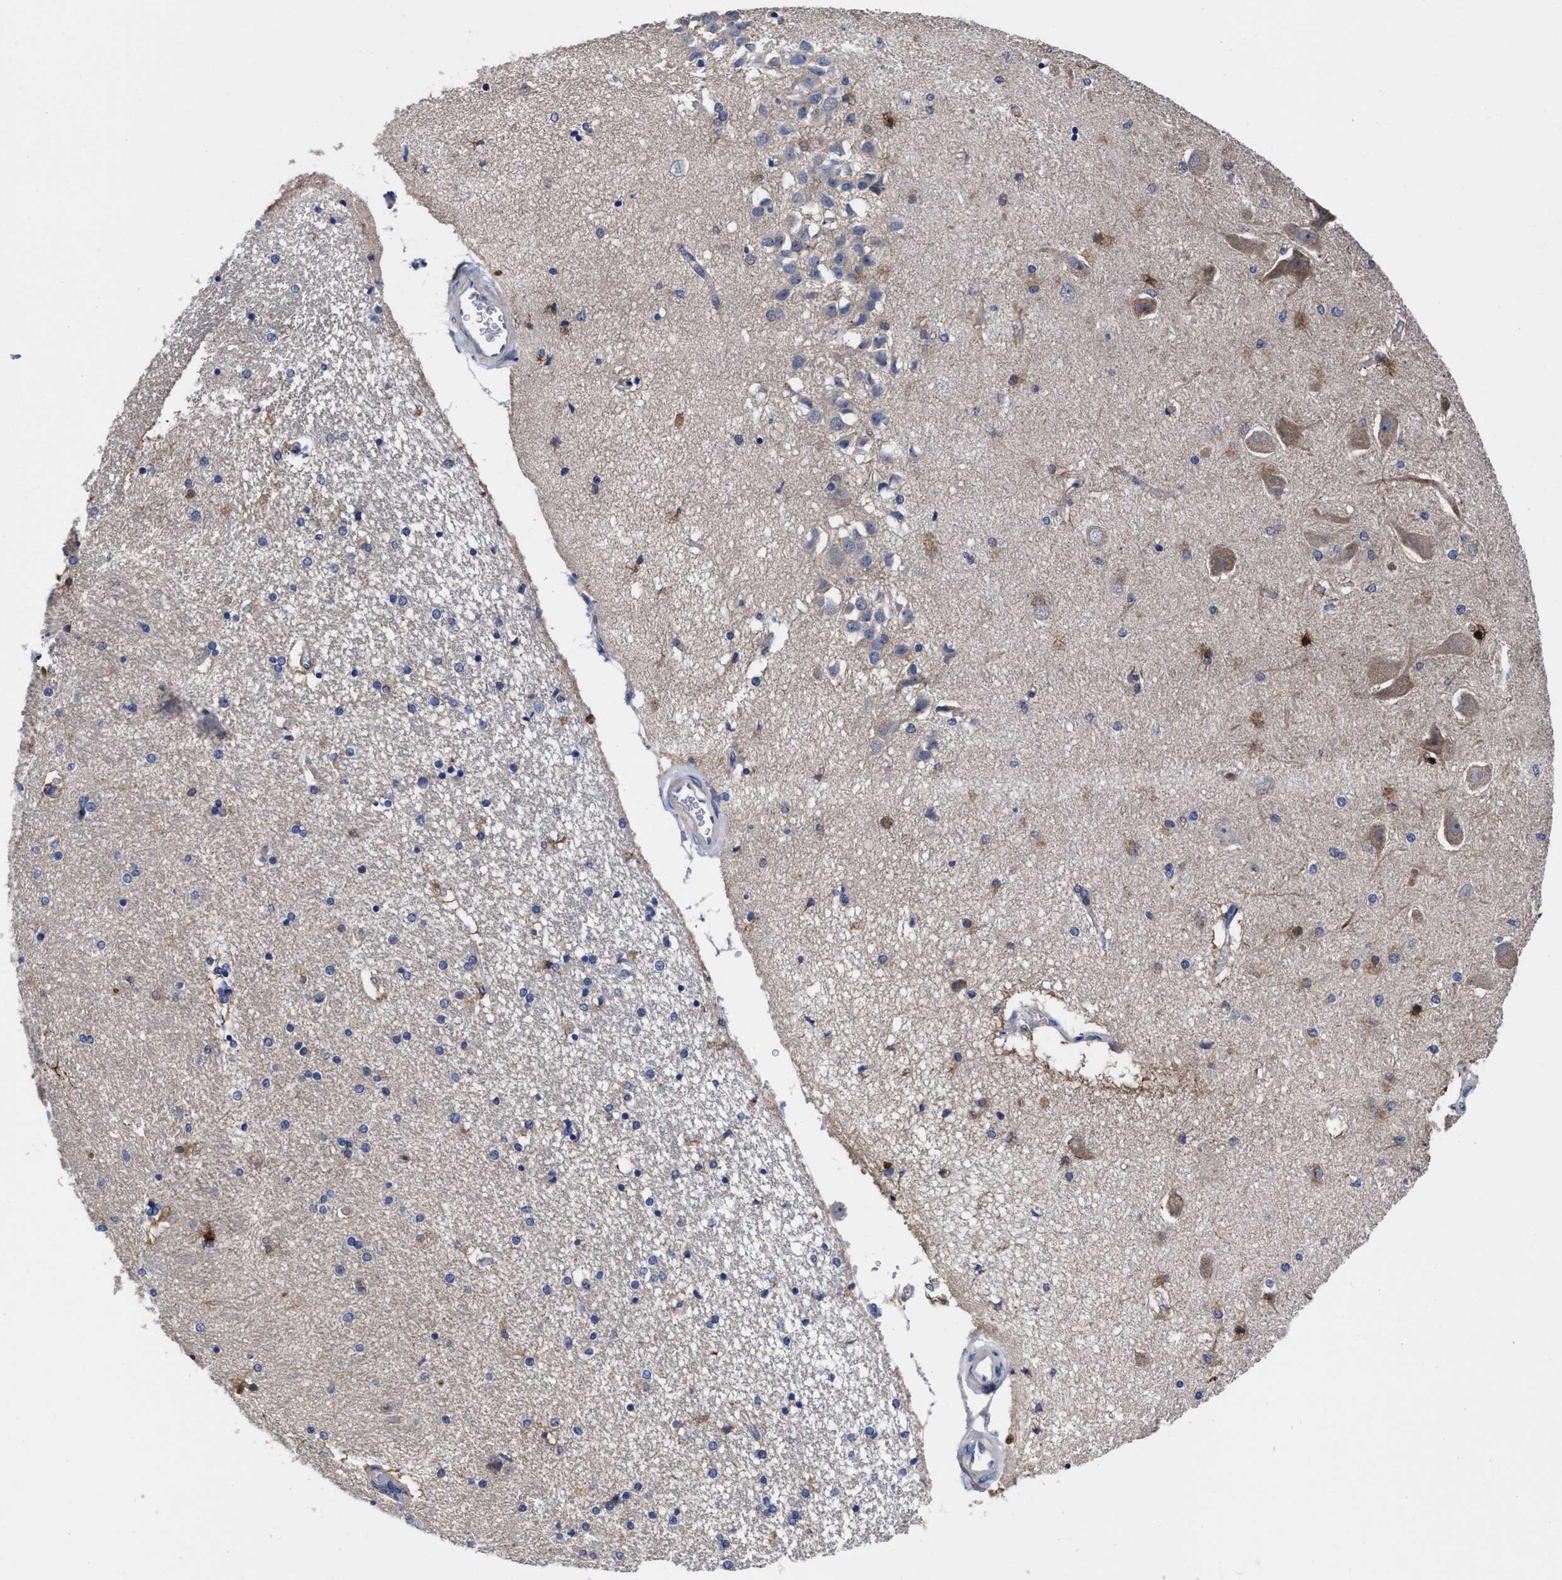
{"staining": {"intensity": "weak", "quantity": "<25%", "location": "cytoplasmic/membranous"}, "tissue": "hippocampus", "cell_type": "Glial cells", "image_type": "normal", "snomed": [{"axis": "morphology", "description": "Normal tissue, NOS"}, {"axis": "topography", "description": "Hippocampus"}], "caption": "A micrograph of human hippocampus is negative for staining in glial cells. Brightfield microscopy of immunohistochemistry stained with DAB (3,3'-diaminobenzidine) (brown) and hematoxylin (blue), captured at high magnification.", "gene": "TXNDC17", "patient": {"sex": "female", "age": 54}}